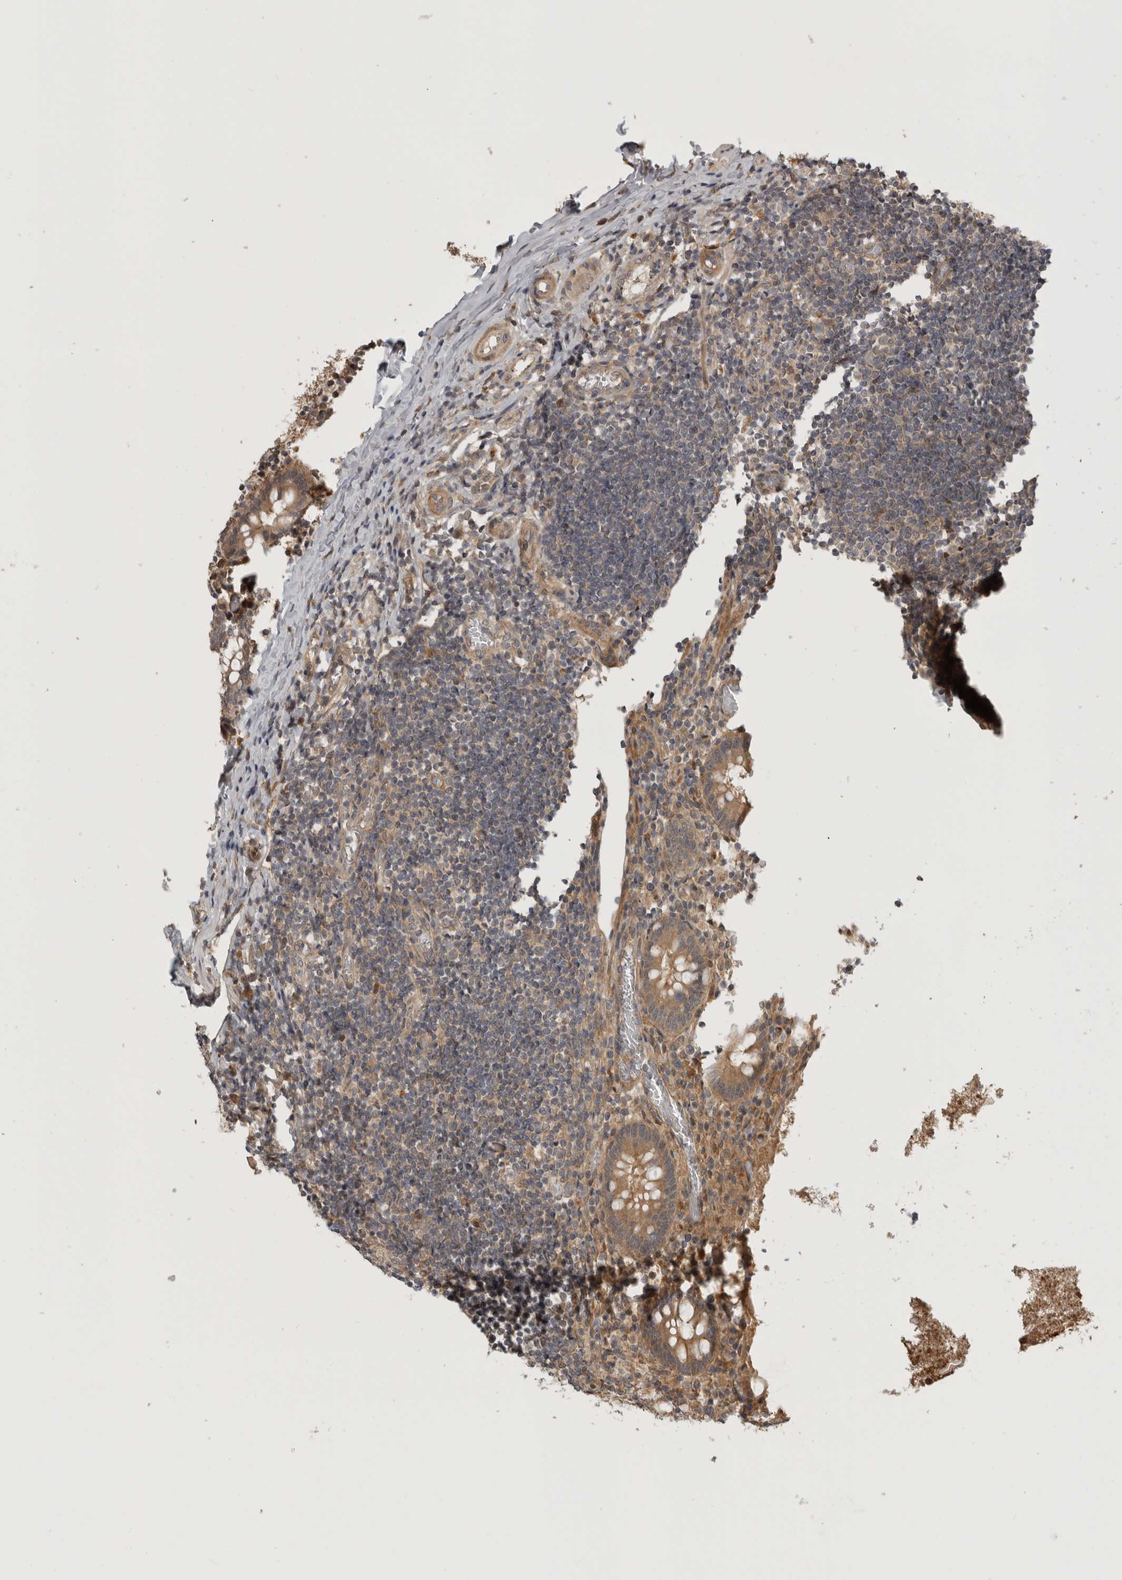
{"staining": {"intensity": "moderate", "quantity": ">75%", "location": "cytoplasmic/membranous"}, "tissue": "appendix", "cell_type": "Glandular cells", "image_type": "normal", "snomed": [{"axis": "morphology", "description": "Normal tissue, NOS"}, {"axis": "topography", "description": "Appendix"}], "caption": "An image showing moderate cytoplasmic/membranous expression in approximately >75% of glandular cells in benign appendix, as visualized by brown immunohistochemical staining.", "gene": "CUEDC1", "patient": {"sex": "female", "age": 17}}